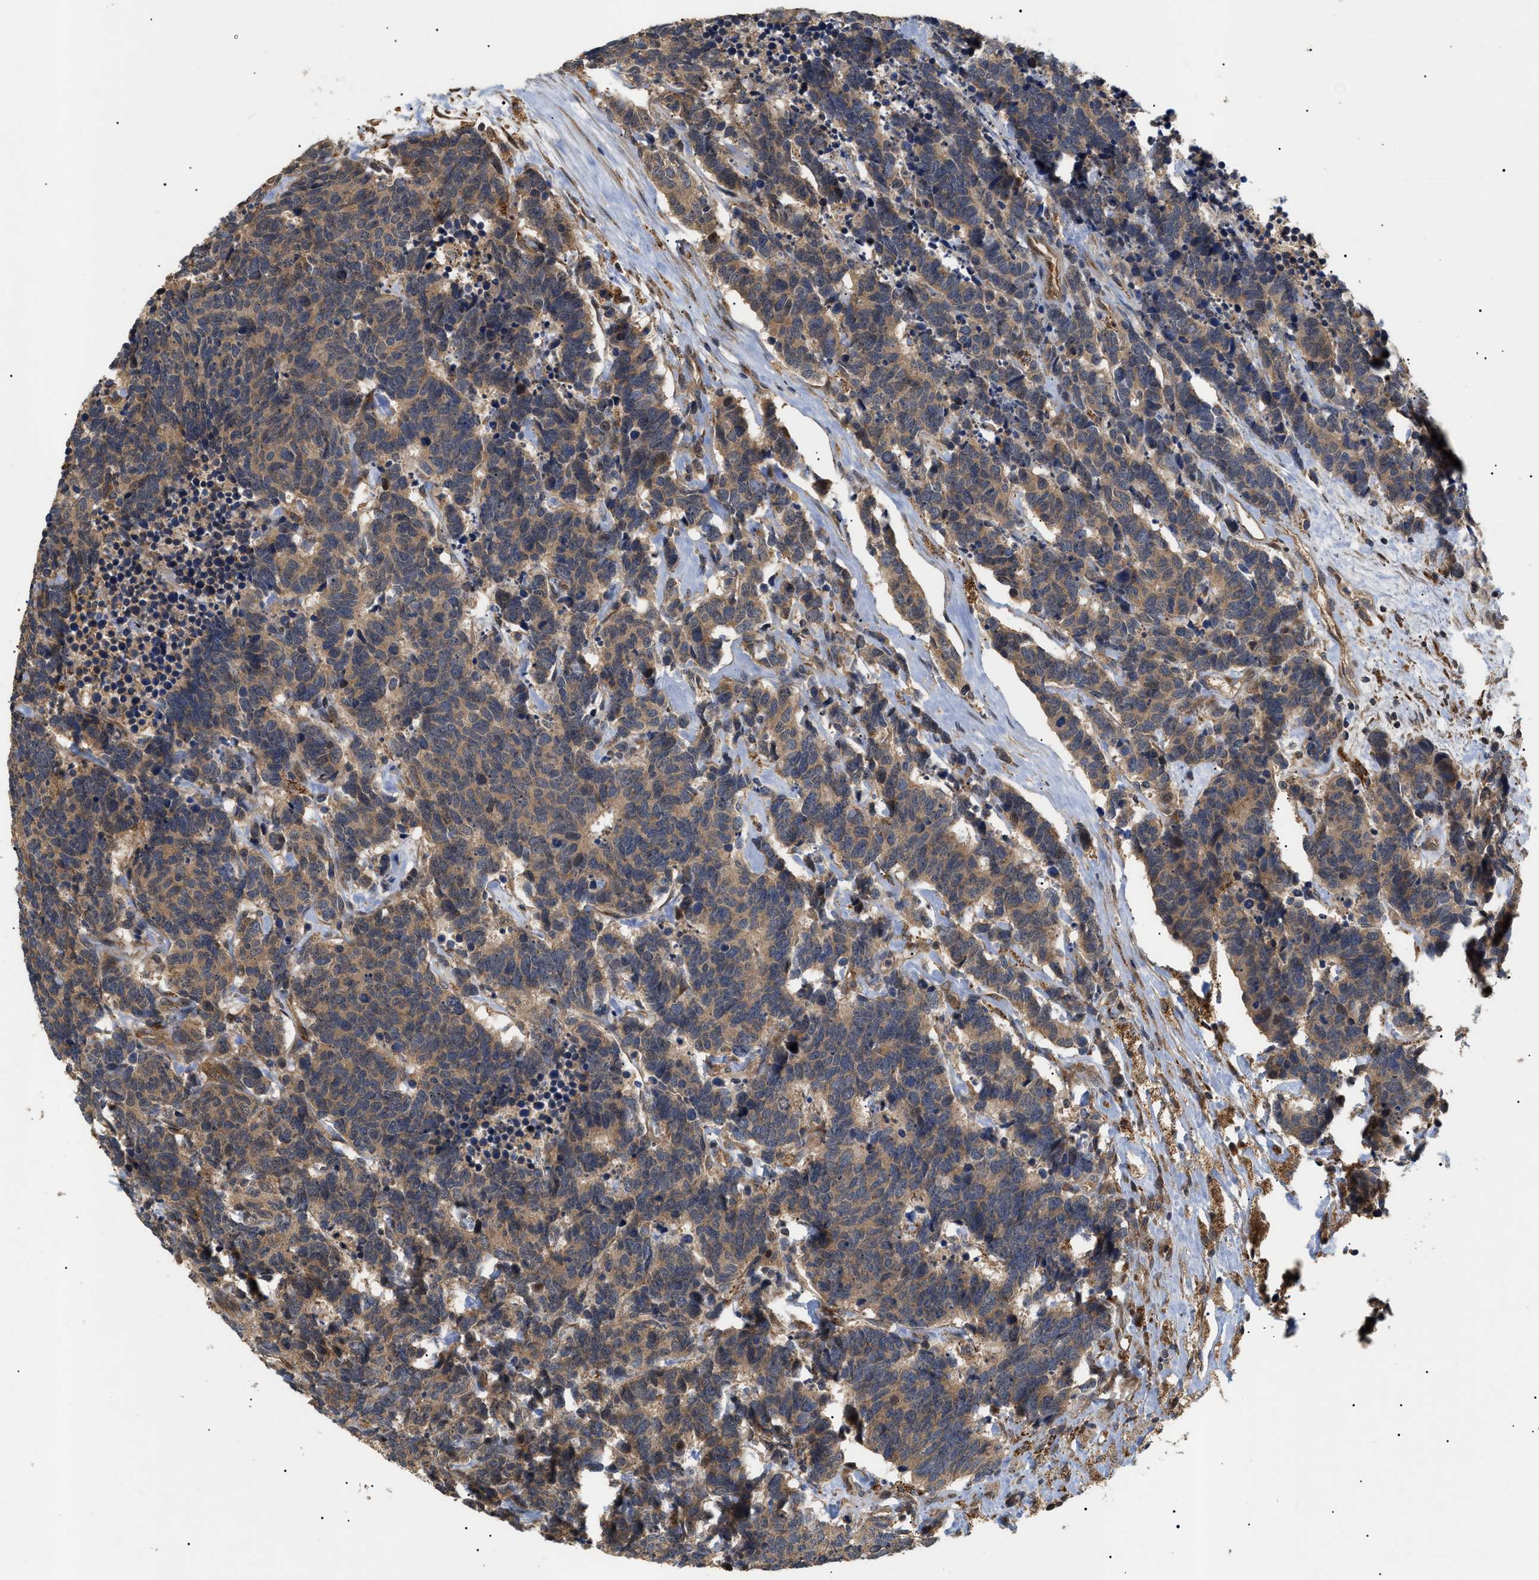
{"staining": {"intensity": "weak", "quantity": ">75%", "location": "cytoplasmic/membranous"}, "tissue": "carcinoid", "cell_type": "Tumor cells", "image_type": "cancer", "snomed": [{"axis": "morphology", "description": "Carcinoma, NOS"}, {"axis": "morphology", "description": "Carcinoid, malignant, NOS"}, {"axis": "topography", "description": "Urinary bladder"}], "caption": "Carcinoid (malignant) stained for a protein (brown) exhibits weak cytoplasmic/membranous positive positivity in about >75% of tumor cells.", "gene": "ASTL", "patient": {"sex": "male", "age": 57}}